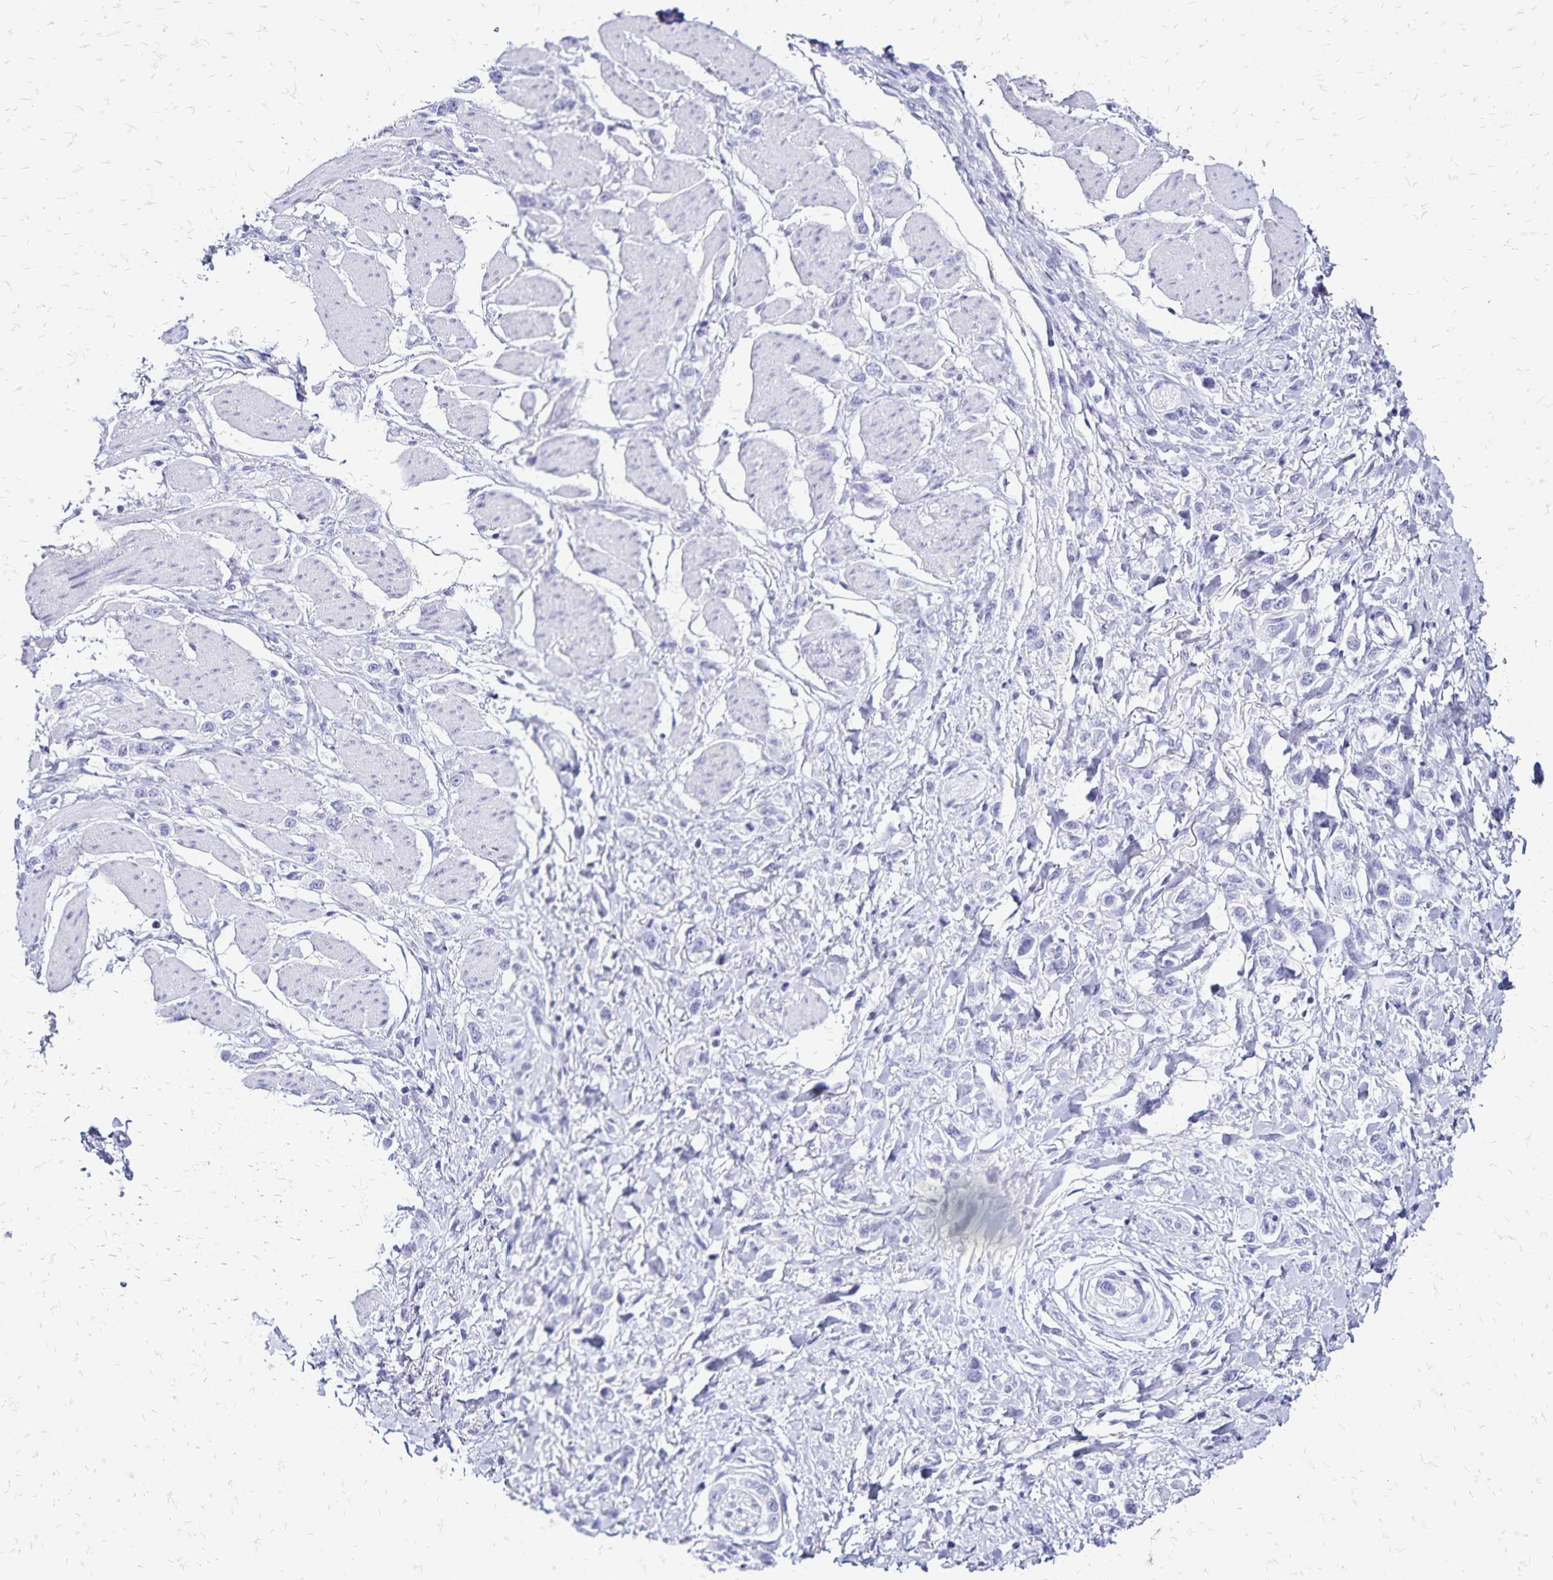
{"staining": {"intensity": "negative", "quantity": "none", "location": "none"}, "tissue": "stomach cancer", "cell_type": "Tumor cells", "image_type": "cancer", "snomed": [{"axis": "morphology", "description": "Adenocarcinoma, NOS"}, {"axis": "topography", "description": "Stomach"}], "caption": "This is a image of IHC staining of stomach cancer, which shows no expression in tumor cells. (Immunohistochemistry (ihc), brightfield microscopy, high magnification).", "gene": "LIN28B", "patient": {"sex": "female", "age": 65}}